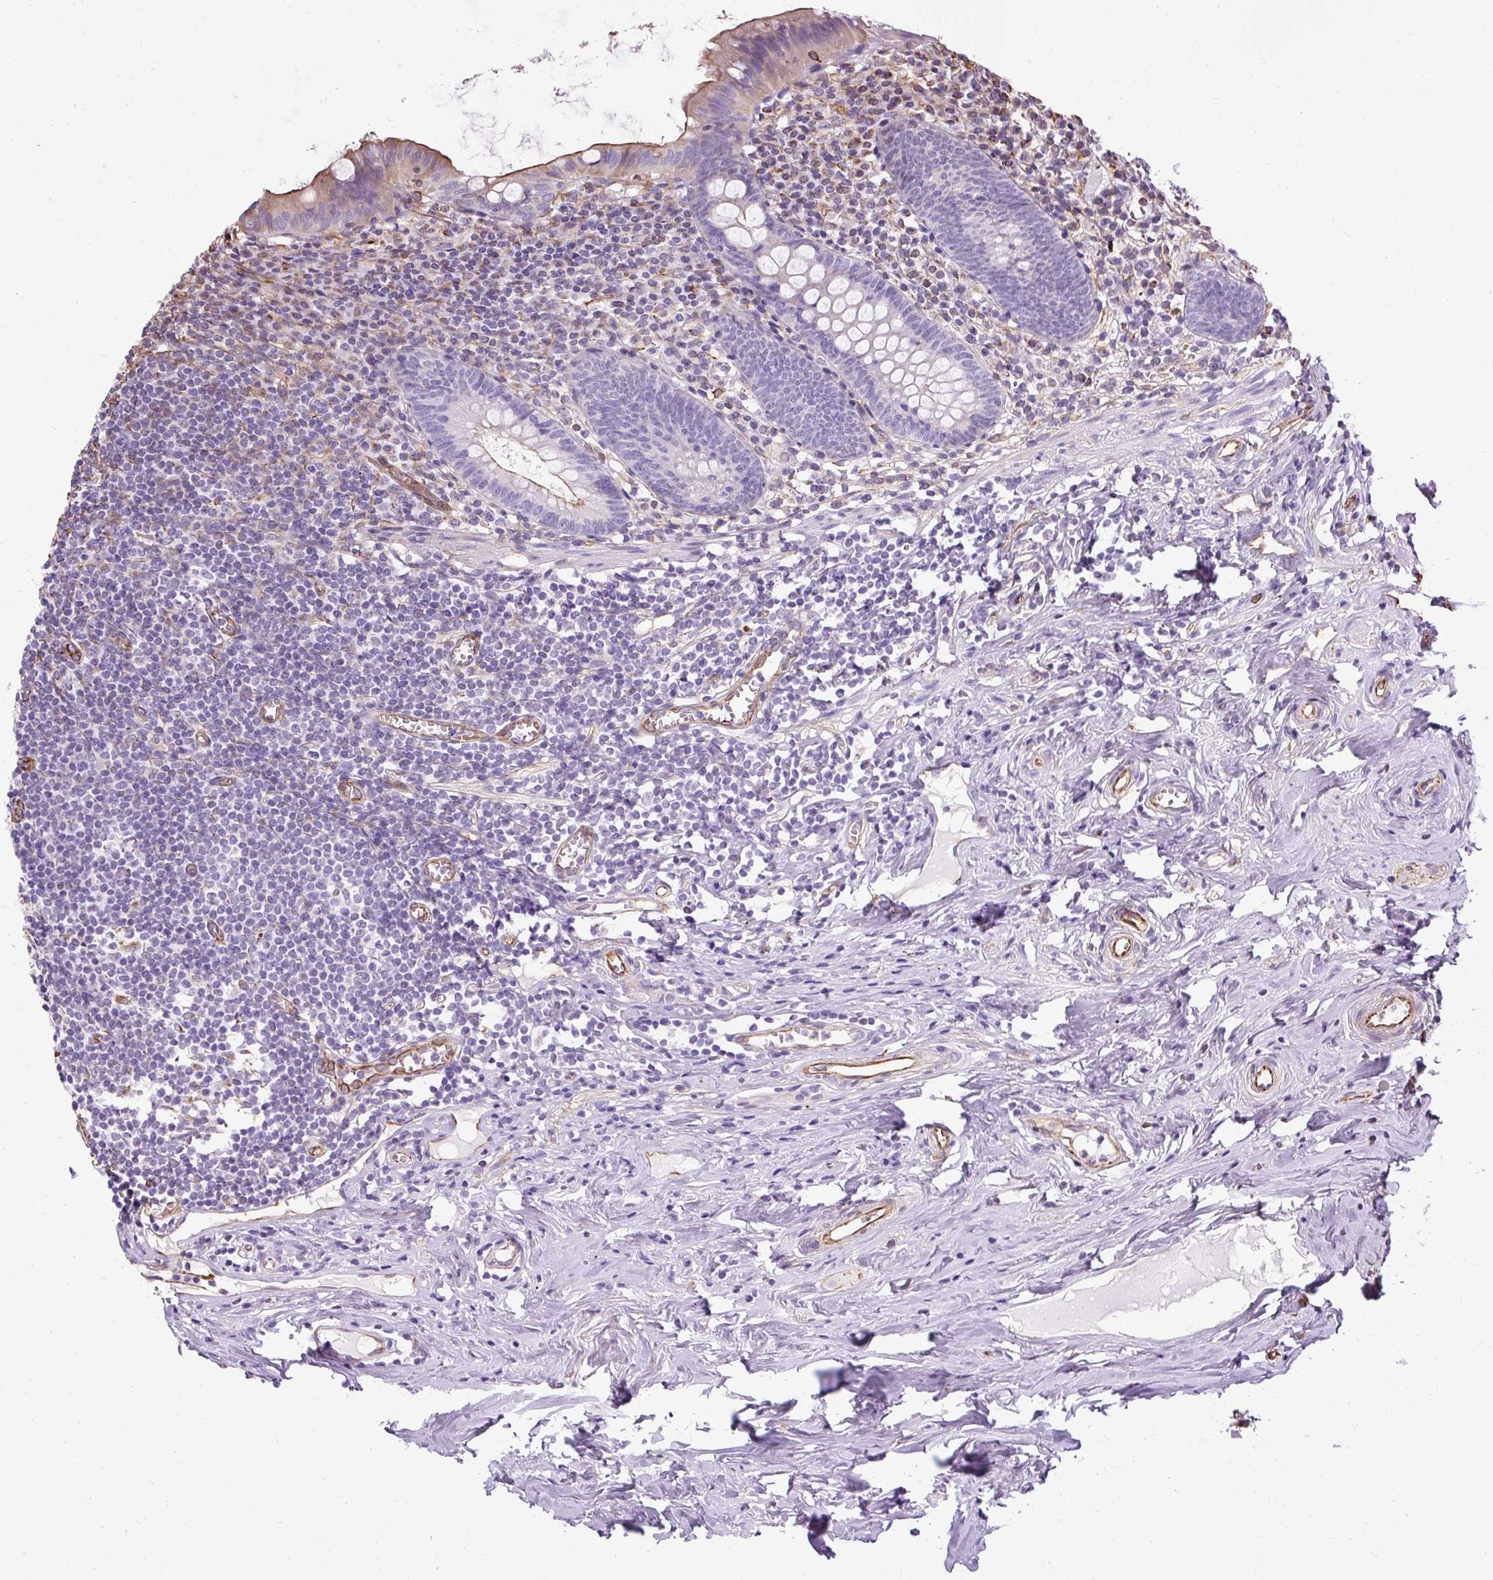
{"staining": {"intensity": "moderate", "quantity": "<25%", "location": "cytoplasmic/membranous"}, "tissue": "appendix", "cell_type": "Glandular cells", "image_type": "normal", "snomed": [{"axis": "morphology", "description": "Normal tissue, NOS"}, {"axis": "topography", "description": "Appendix"}], "caption": "High-magnification brightfield microscopy of normal appendix stained with DAB (3,3'-diaminobenzidine) (brown) and counterstained with hematoxylin (blue). glandular cells exhibit moderate cytoplasmic/membranous positivity is appreciated in about<25% of cells. (Brightfield microscopy of DAB IHC at high magnification).", "gene": "PLS1", "patient": {"sex": "female", "age": 51}}